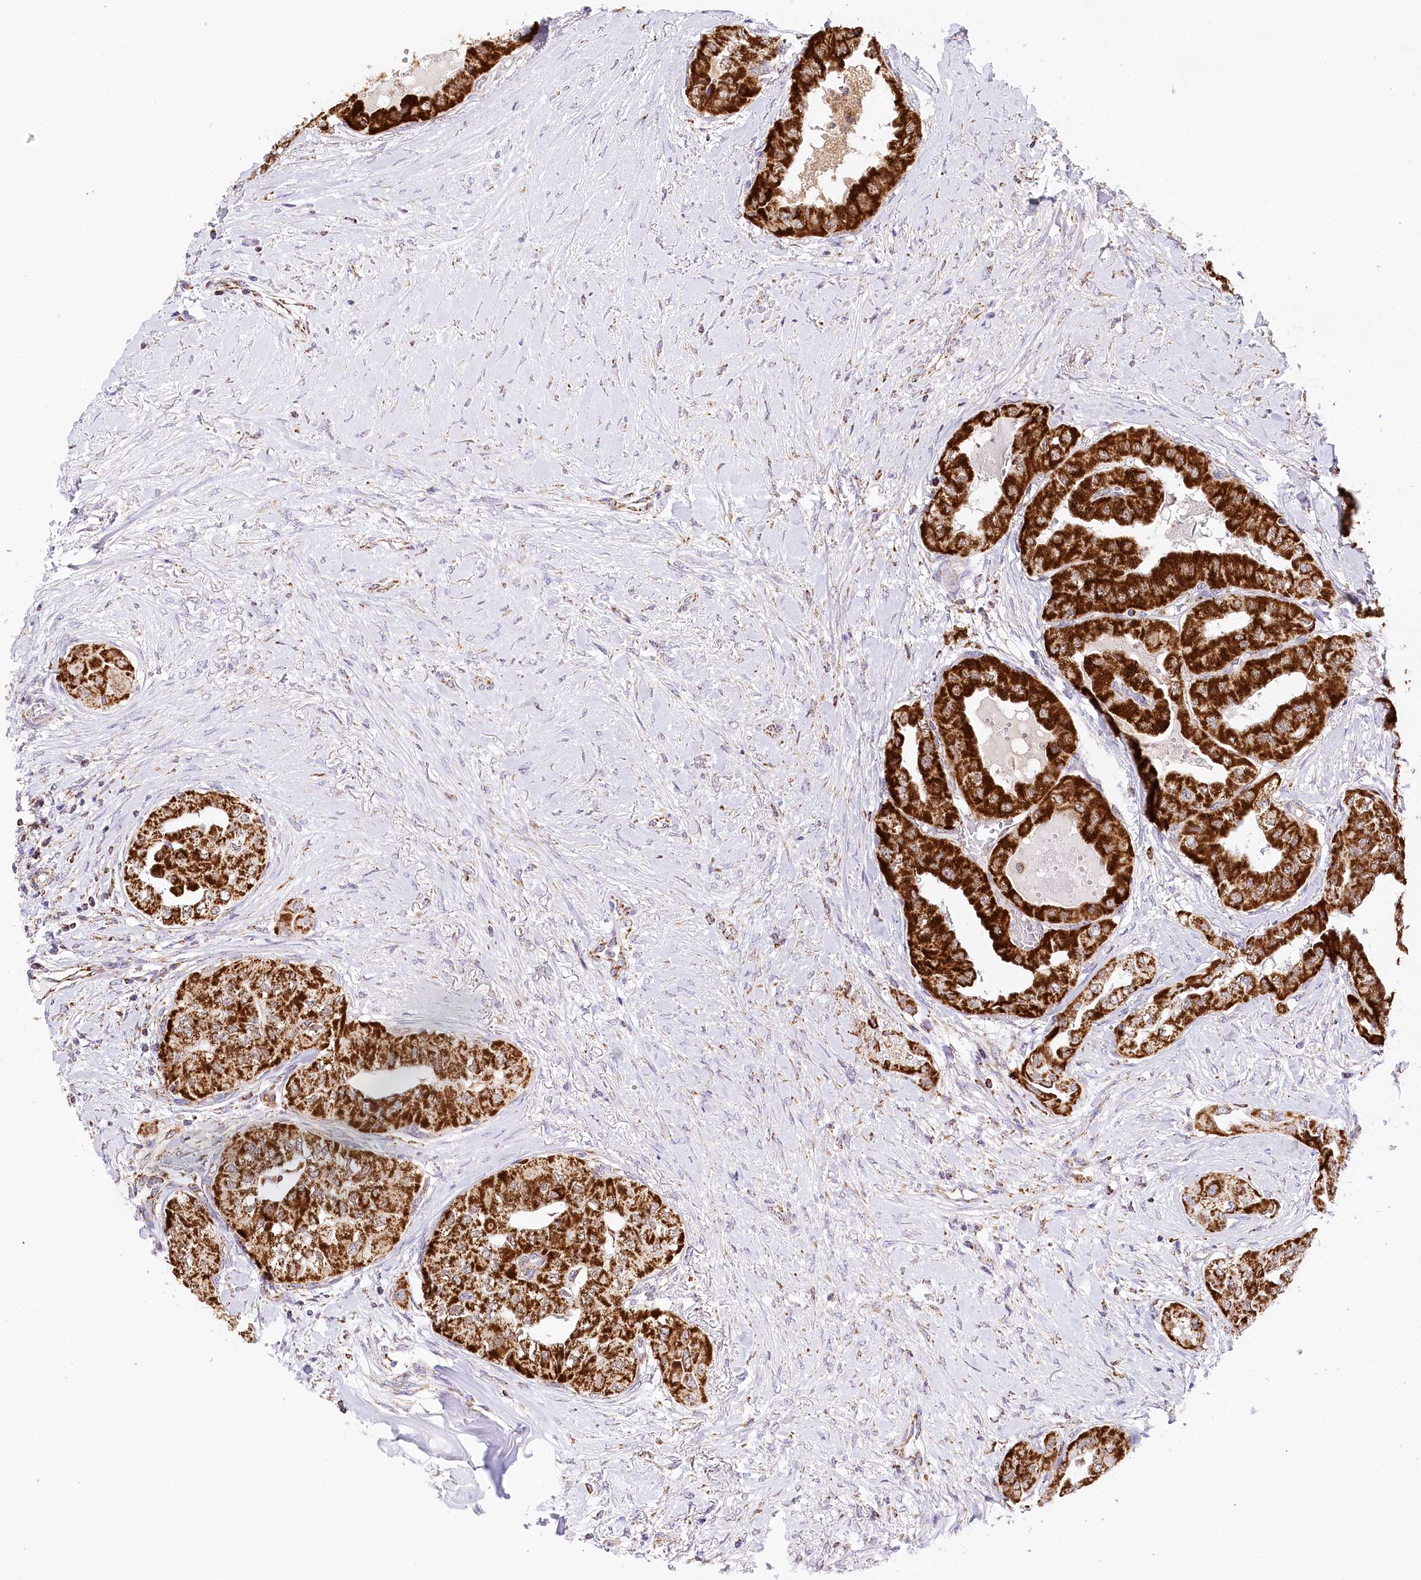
{"staining": {"intensity": "strong", "quantity": ">75%", "location": "cytoplasmic/membranous"}, "tissue": "thyroid cancer", "cell_type": "Tumor cells", "image_type": "cancer", "snomed": [{"axis": "morphology", "description": "Papillary adenocarcinoma, NOS"}, {"axis": "topography", "description": "Thyroid gland"}], "caption": "Immunohistochemical staining of human thyroid papillary adenocarcinoma exhibits strong cytoplasmic/membranous protein positivity in approximately >75% of tumor cells.", "gene": "LSS", "patient": {"sex": "female", "age": 59}}